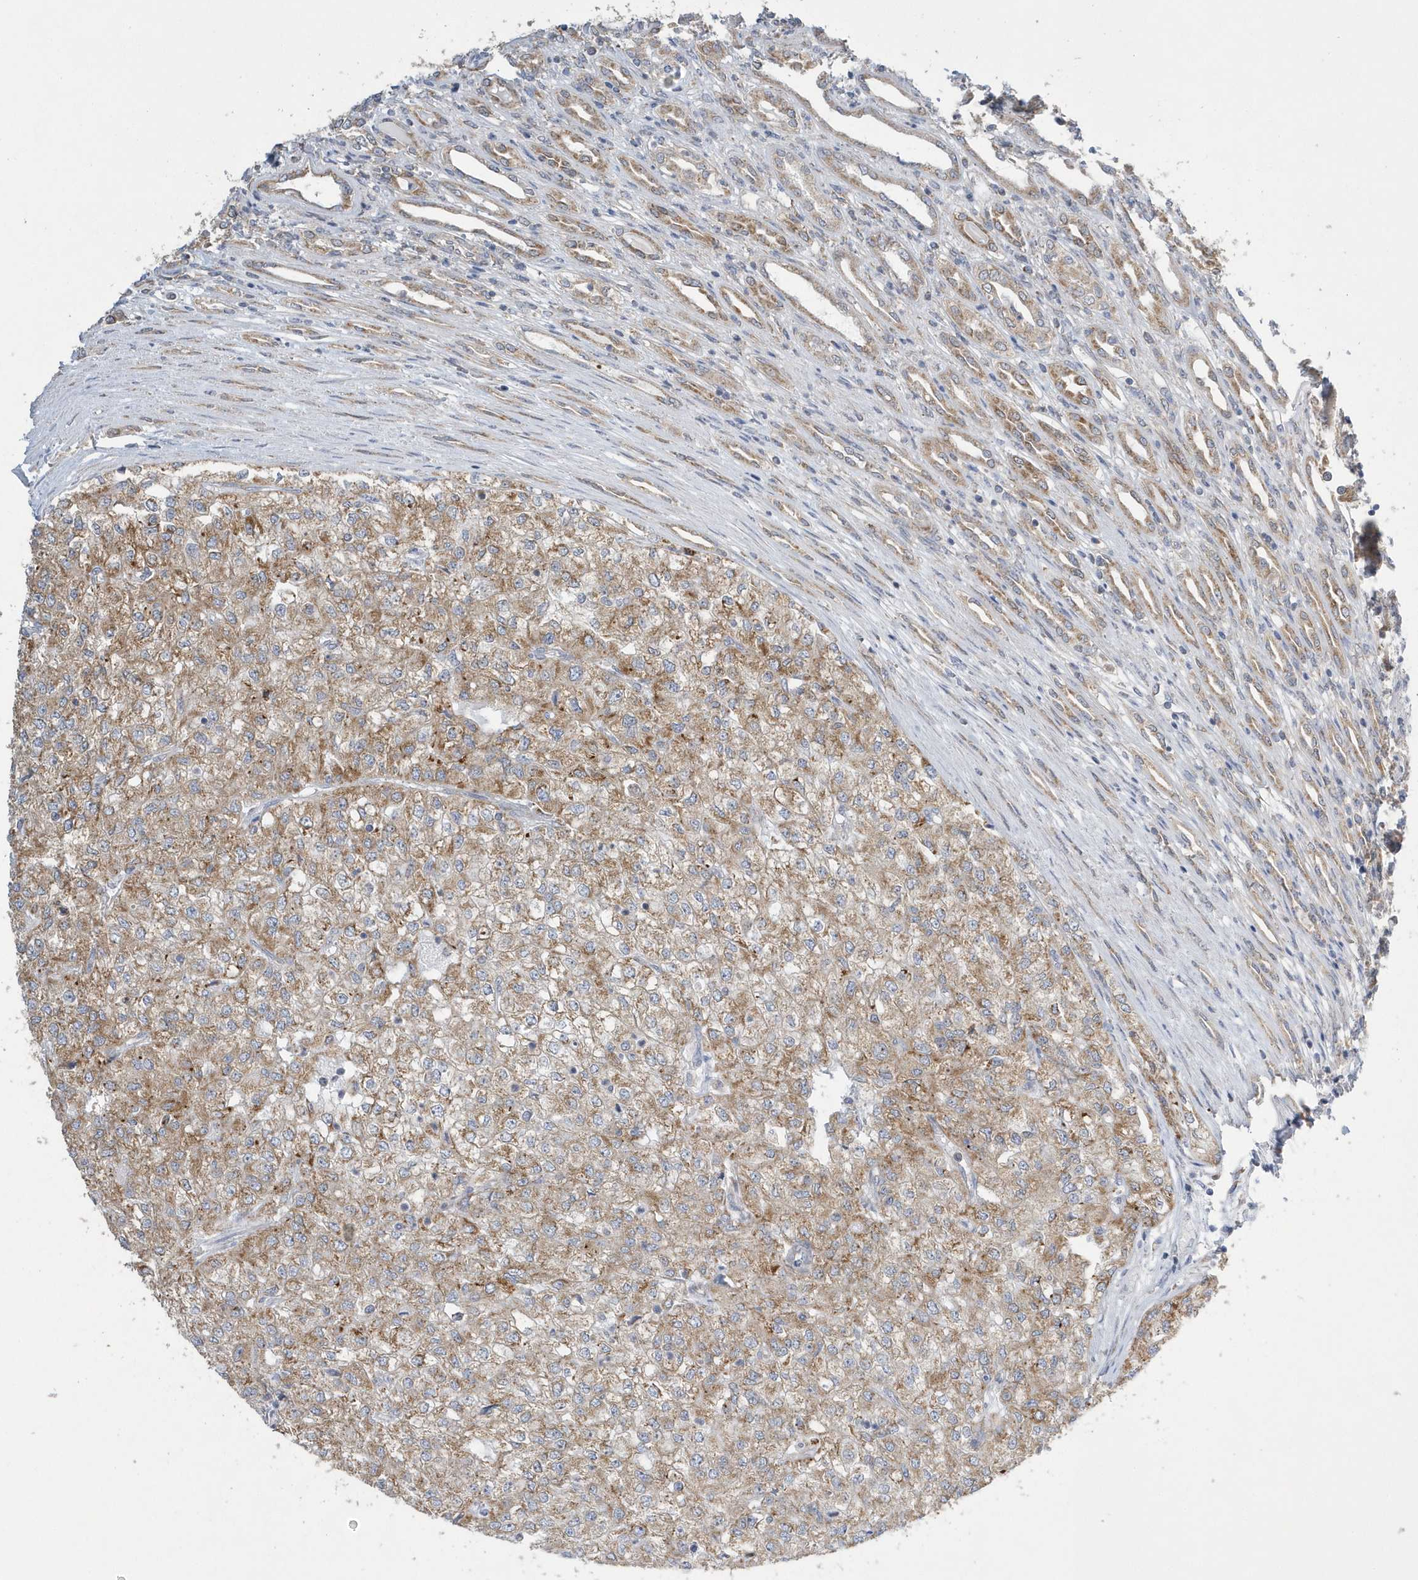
{"staining": {"intensity": "moderate", "quantity": ">75%", "location": "cytoplasmic/membranous"}, "tissue": "renal cancer", "cell_type": "Tumor cells", "image_type": "cancer", "snomed": [{"axis": "morphology", "description": "Adenocarcinoma, NOS"}, {"axis": "topography", "description": "Kidney"}], "caption": "Immunohistochemical staining of adenocarcinoma (renal) reveals medium levels of moderate cytoplasmic/membranous protein staining in approximately >75% of tumor cells.", "gene": "SPATA5", "patient": {"sex": "female", "age": 54}}